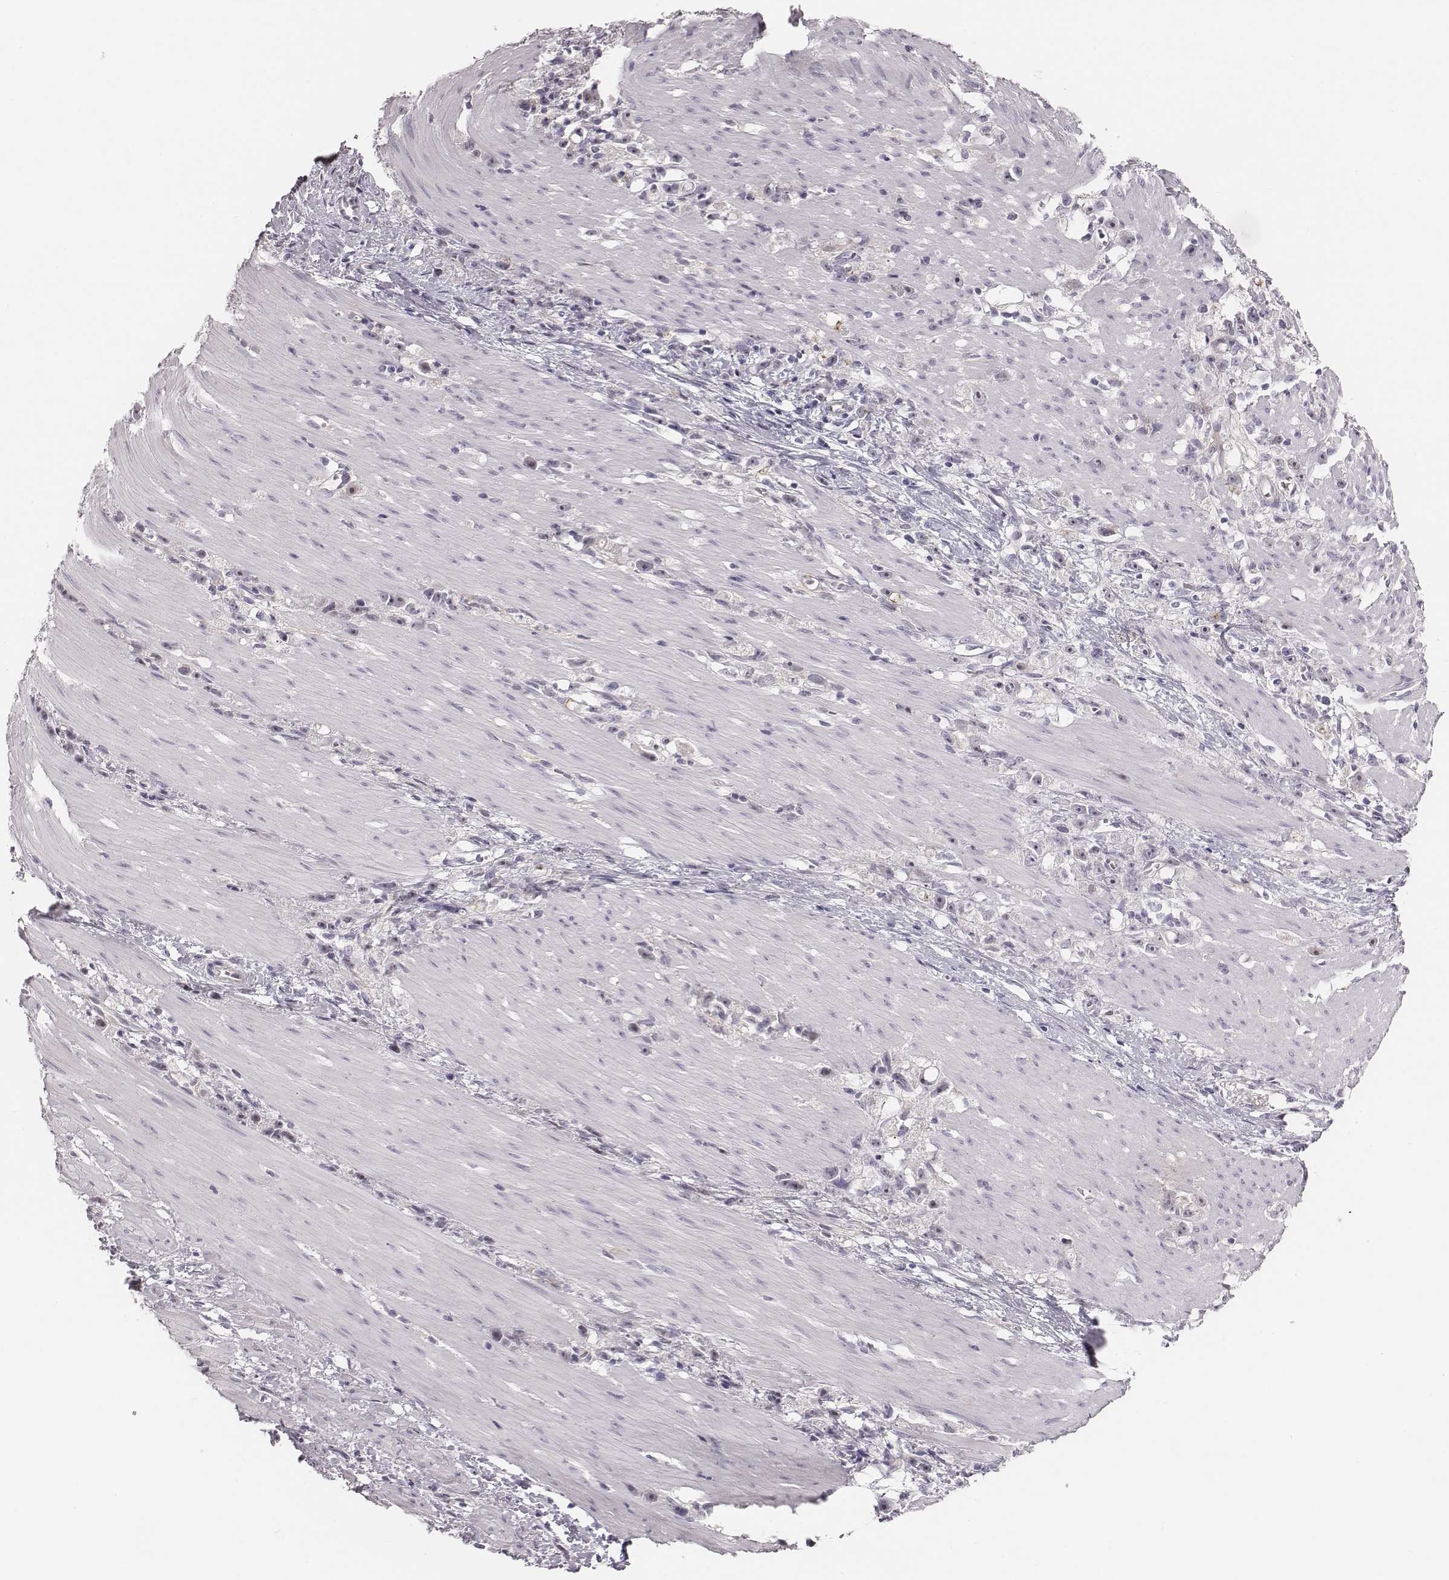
{"staining": {"intensity": "negative", "quantity": "none", "location": "none"}, "tissue": "stomach cancer", "cell_type": "Tumor cells", "image_type": "cancer", "snomed": [{"axis": "morphology", "description": "Adenocarcinoma, NOS"}, {"axis": "topography", "description": "Stomach"}], "caption": "Tumor cells show no significant positivity in stomach cancer.", "gene": "CACNG4", "patient": {"sex": "female", "age": 59}}